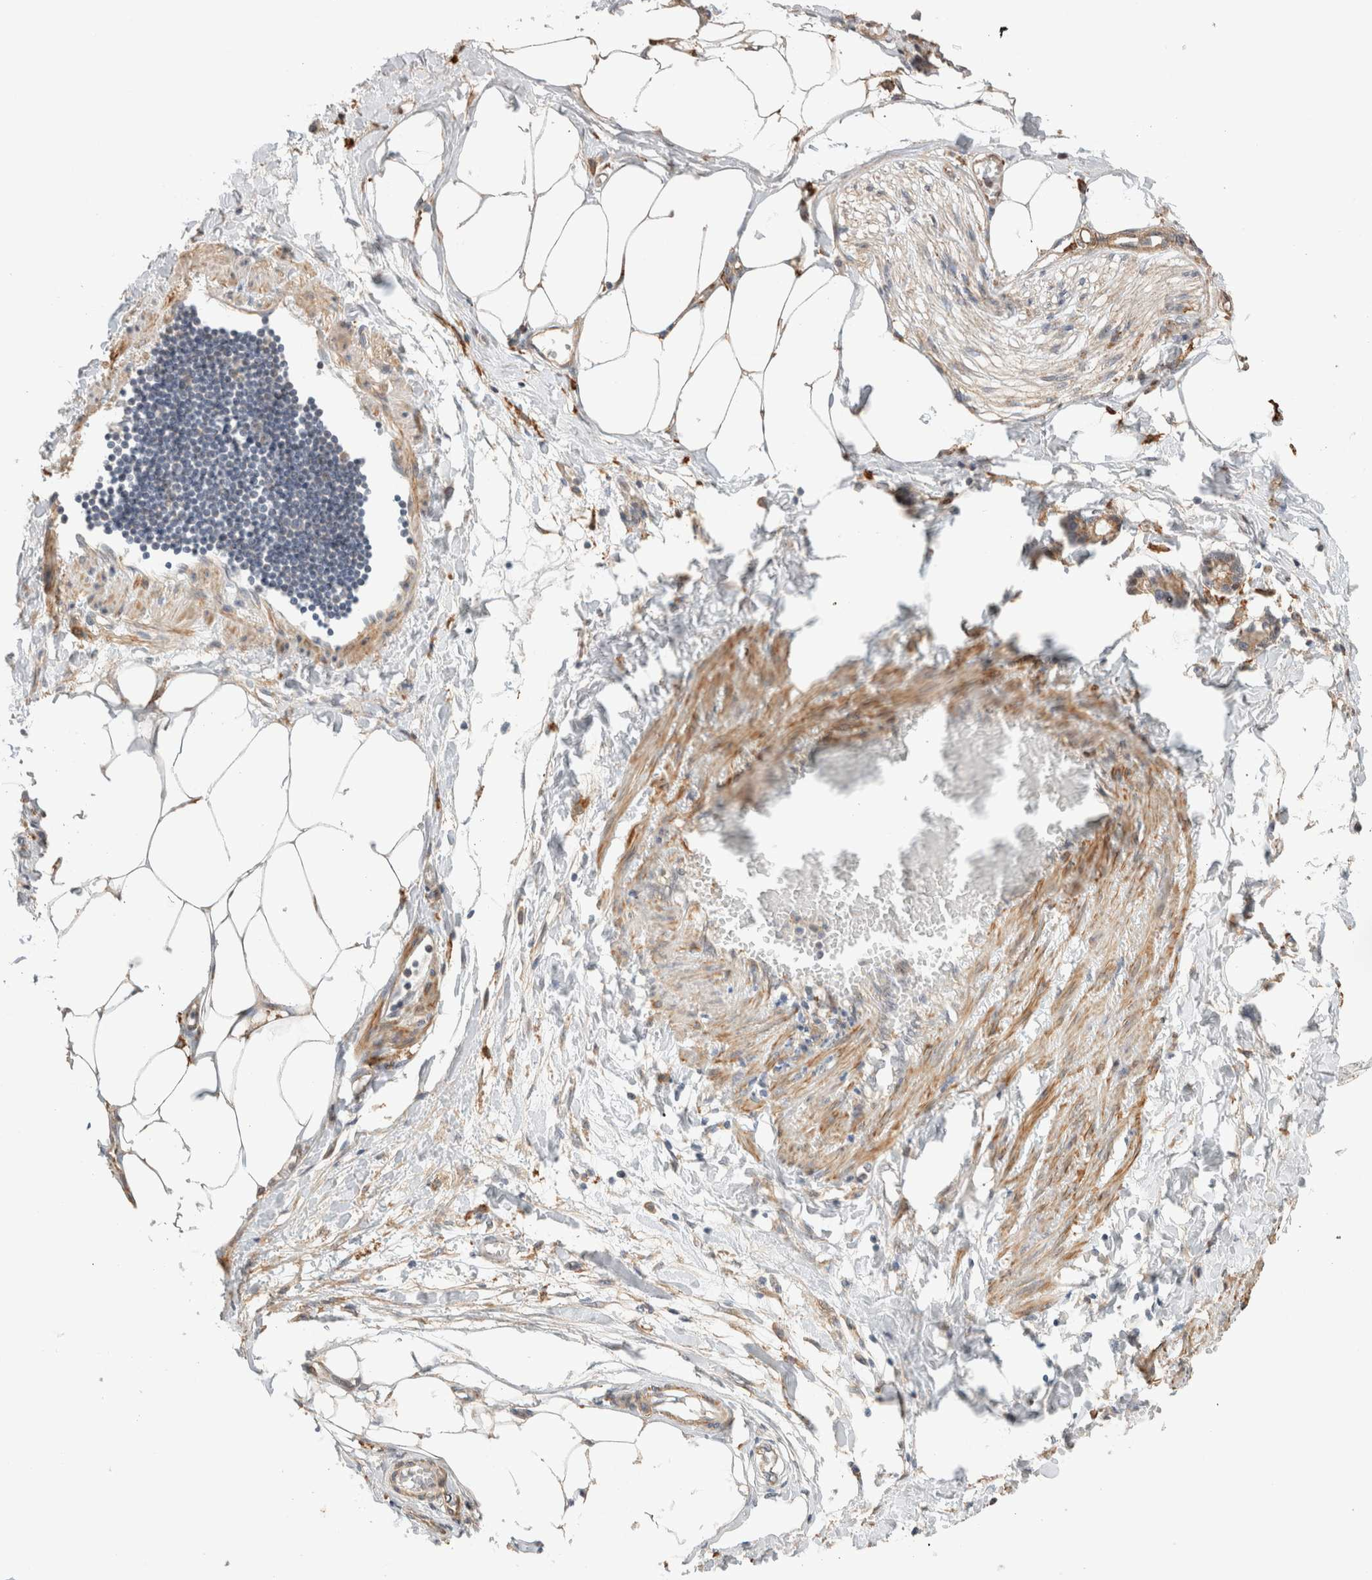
{"staining": {"intensity": "moderate", "quantity": "25%-75%", "location": "nuclear"}, "tissue": "adipose tissue", "cell_type": "Adipocytes", "image_type": "normal", "snomed": [{"axis": "morphology", "description": "Normal tissue, NOS"}, {"axis": "morphology", "description": "Adenocarcinoma, NOS"}, {"axis": "topography", "description": "Colon"}, {"axis": "topography", "description": "Peripheral nerve tissue"}], "caption": "Protein expression analysis of normal human adipose tissue reveals moderate nuclear expression in about 25%-75% of adipocytes. The protein is stained brown, and the nuclei are stained in blue (DAB (3,3'-diaminobenzidine) IHC with brightfield microscopy, high magnification).", "gene": "ID3", "patient": {"sex": "male", "age": 14}}